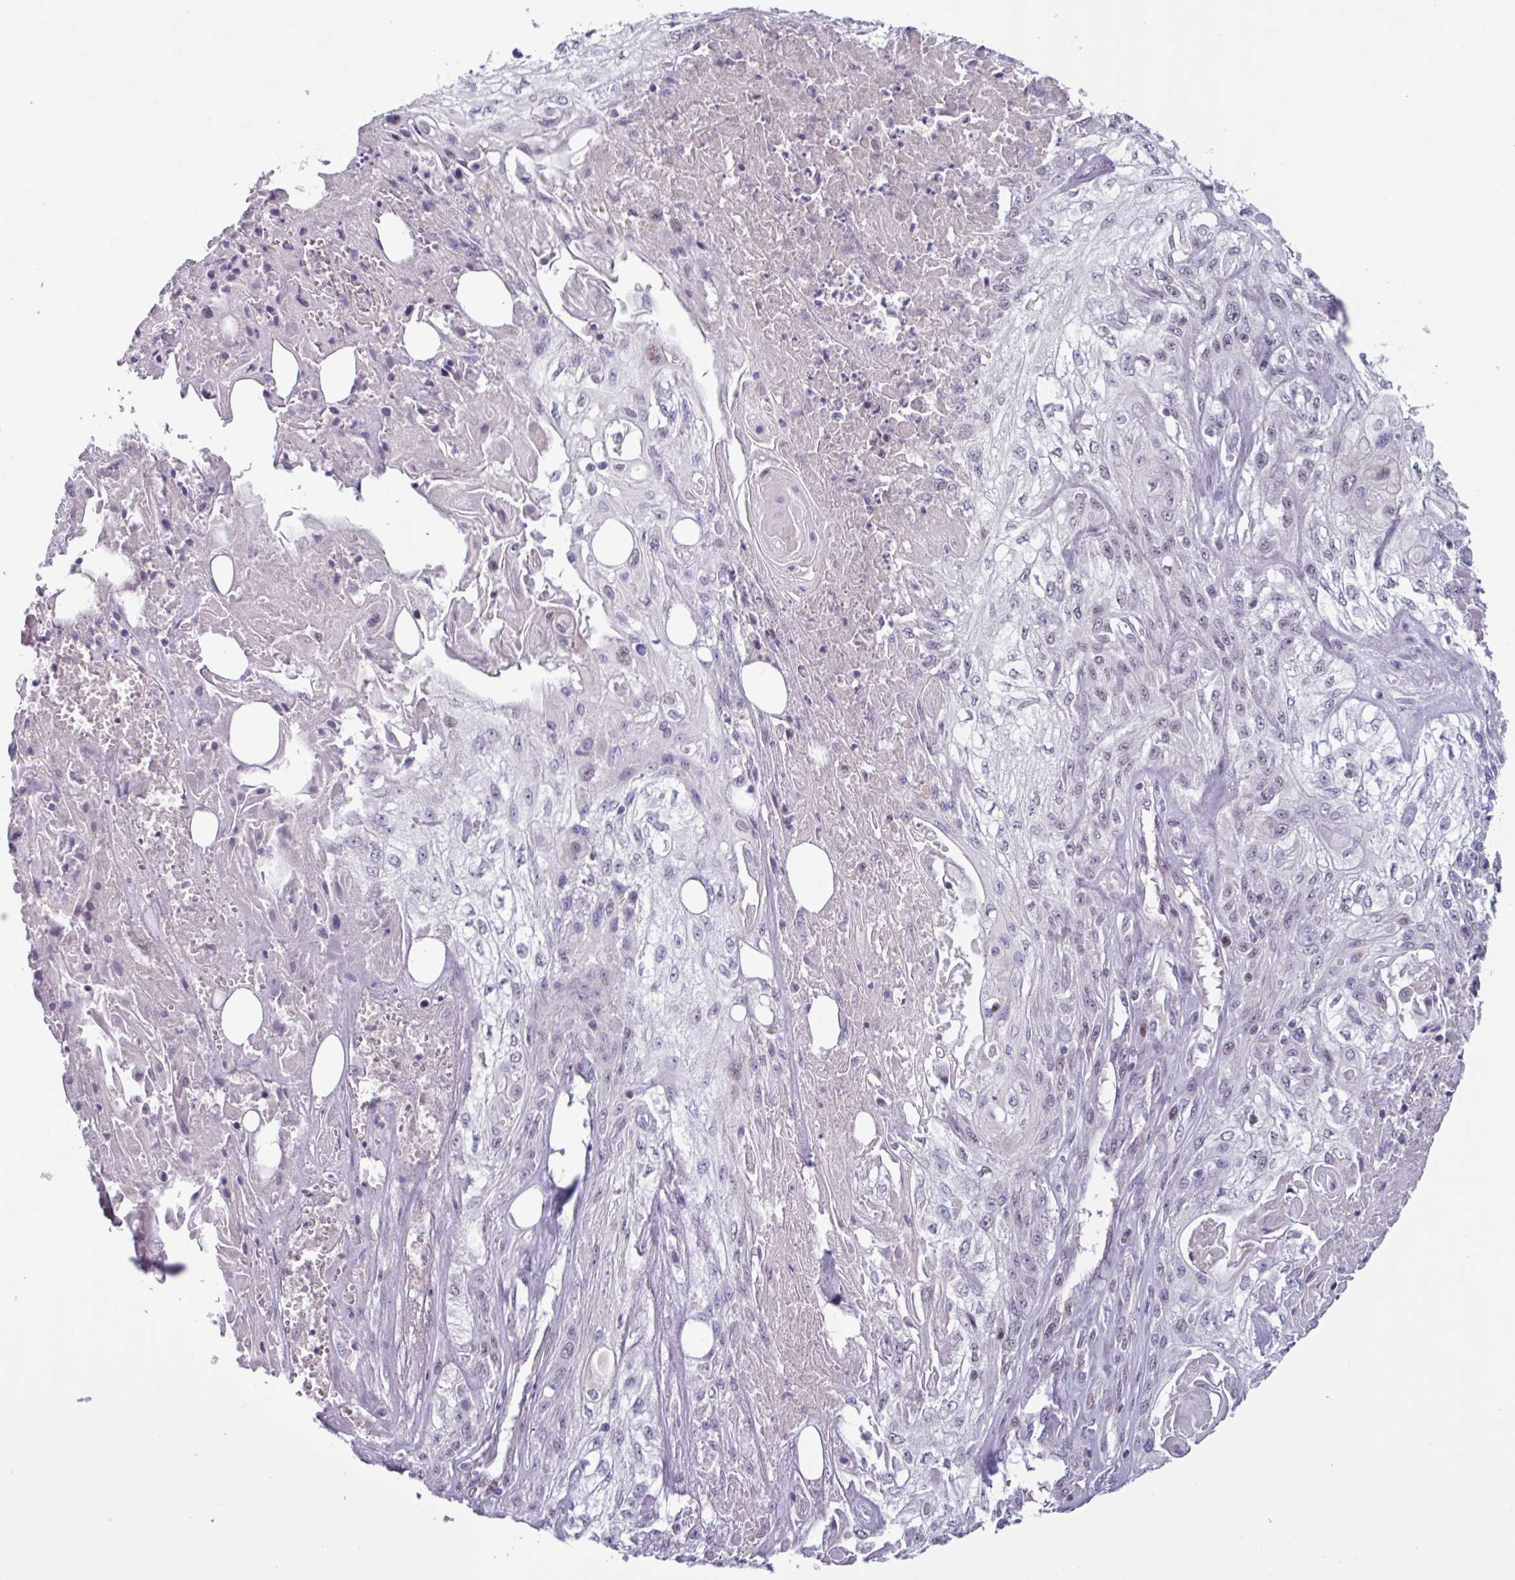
{"staining": {"intensity": "negative", "quantity": "none", "location": "none"}, "tissue": "skin cancer", "cell_type": "Tumor cells", "image_type": "cancer", "snomed": [{"axis": "morphology", "description": "Squamous cell carcinoma, NOS"}, {"axis": "morphology", "description": "Squamous cell carcinoma, metastatic, NOS"}, {"axis": "topography", "description": "Skin"}, {"axis": "topography", "description": "Lymph node"}], "caption": "DAB immunohistochemical staining of human skin cancer shows no significant positivity in tumor cells. (Stains: DAB immunohistochemistry (IHC) with hematoxylin counter stain, Microscopy: brightfield microscopy at high magnification).", "gene": "ZNF575", "patient": {"sex": "male", "age": 75}}